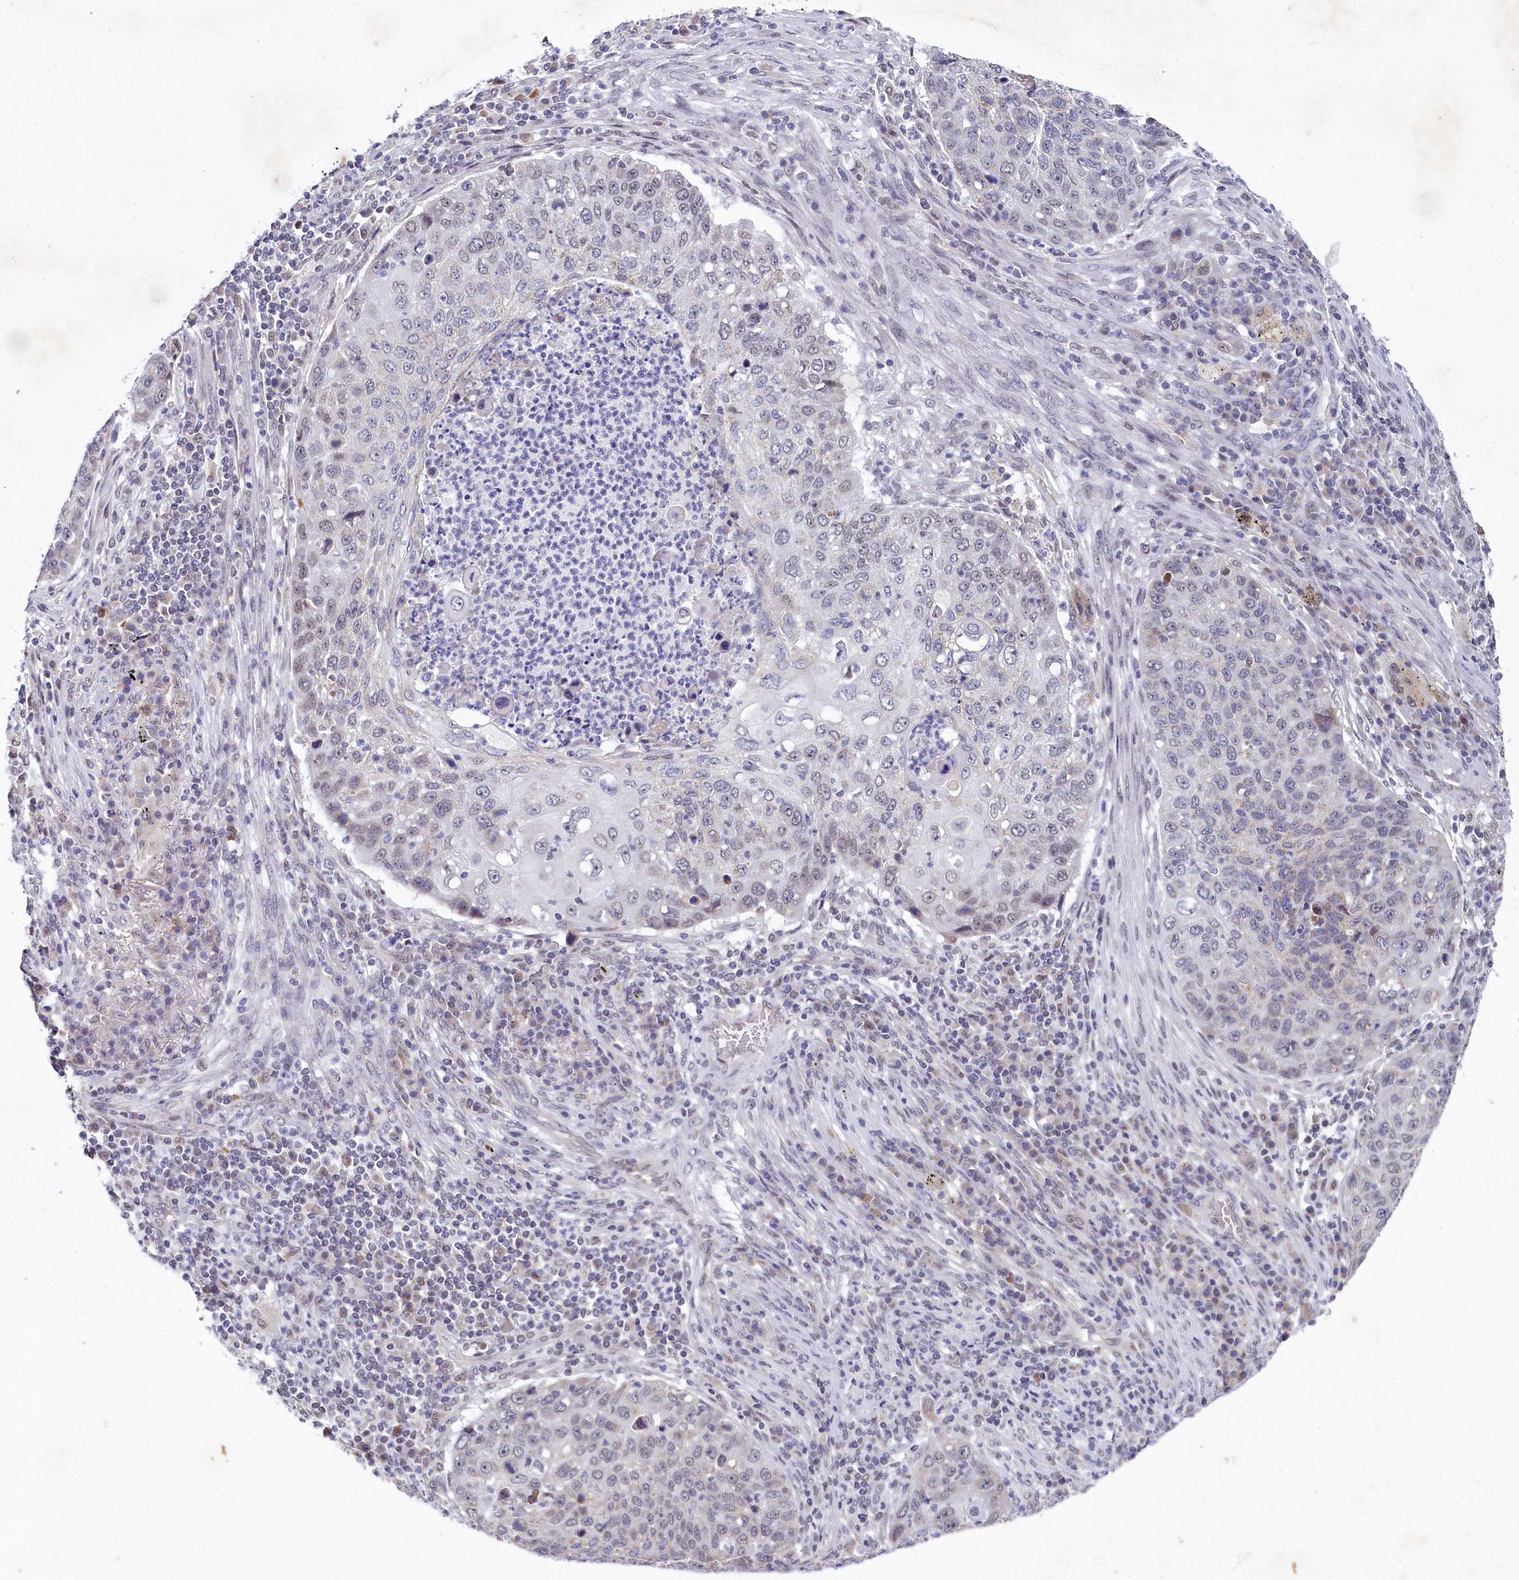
{"staining": {"intensity": "negative", "quantity": "none", "location": "none"}, "tissue": "lung cancer", "cell_type": "Tumor cells", "image_type": "cancer", "snomed": [{"axis": "morphology", "description": "Squamous cell carcinoma, NOS"}, {"axis": "topography", "description": "Lung"}], "caption": "Tumor cells are negative for brown protein staining in lung squamous cell carcinoma.", "gene": "PPHLN1", "patient": {"sex": "female", "age": 63}}